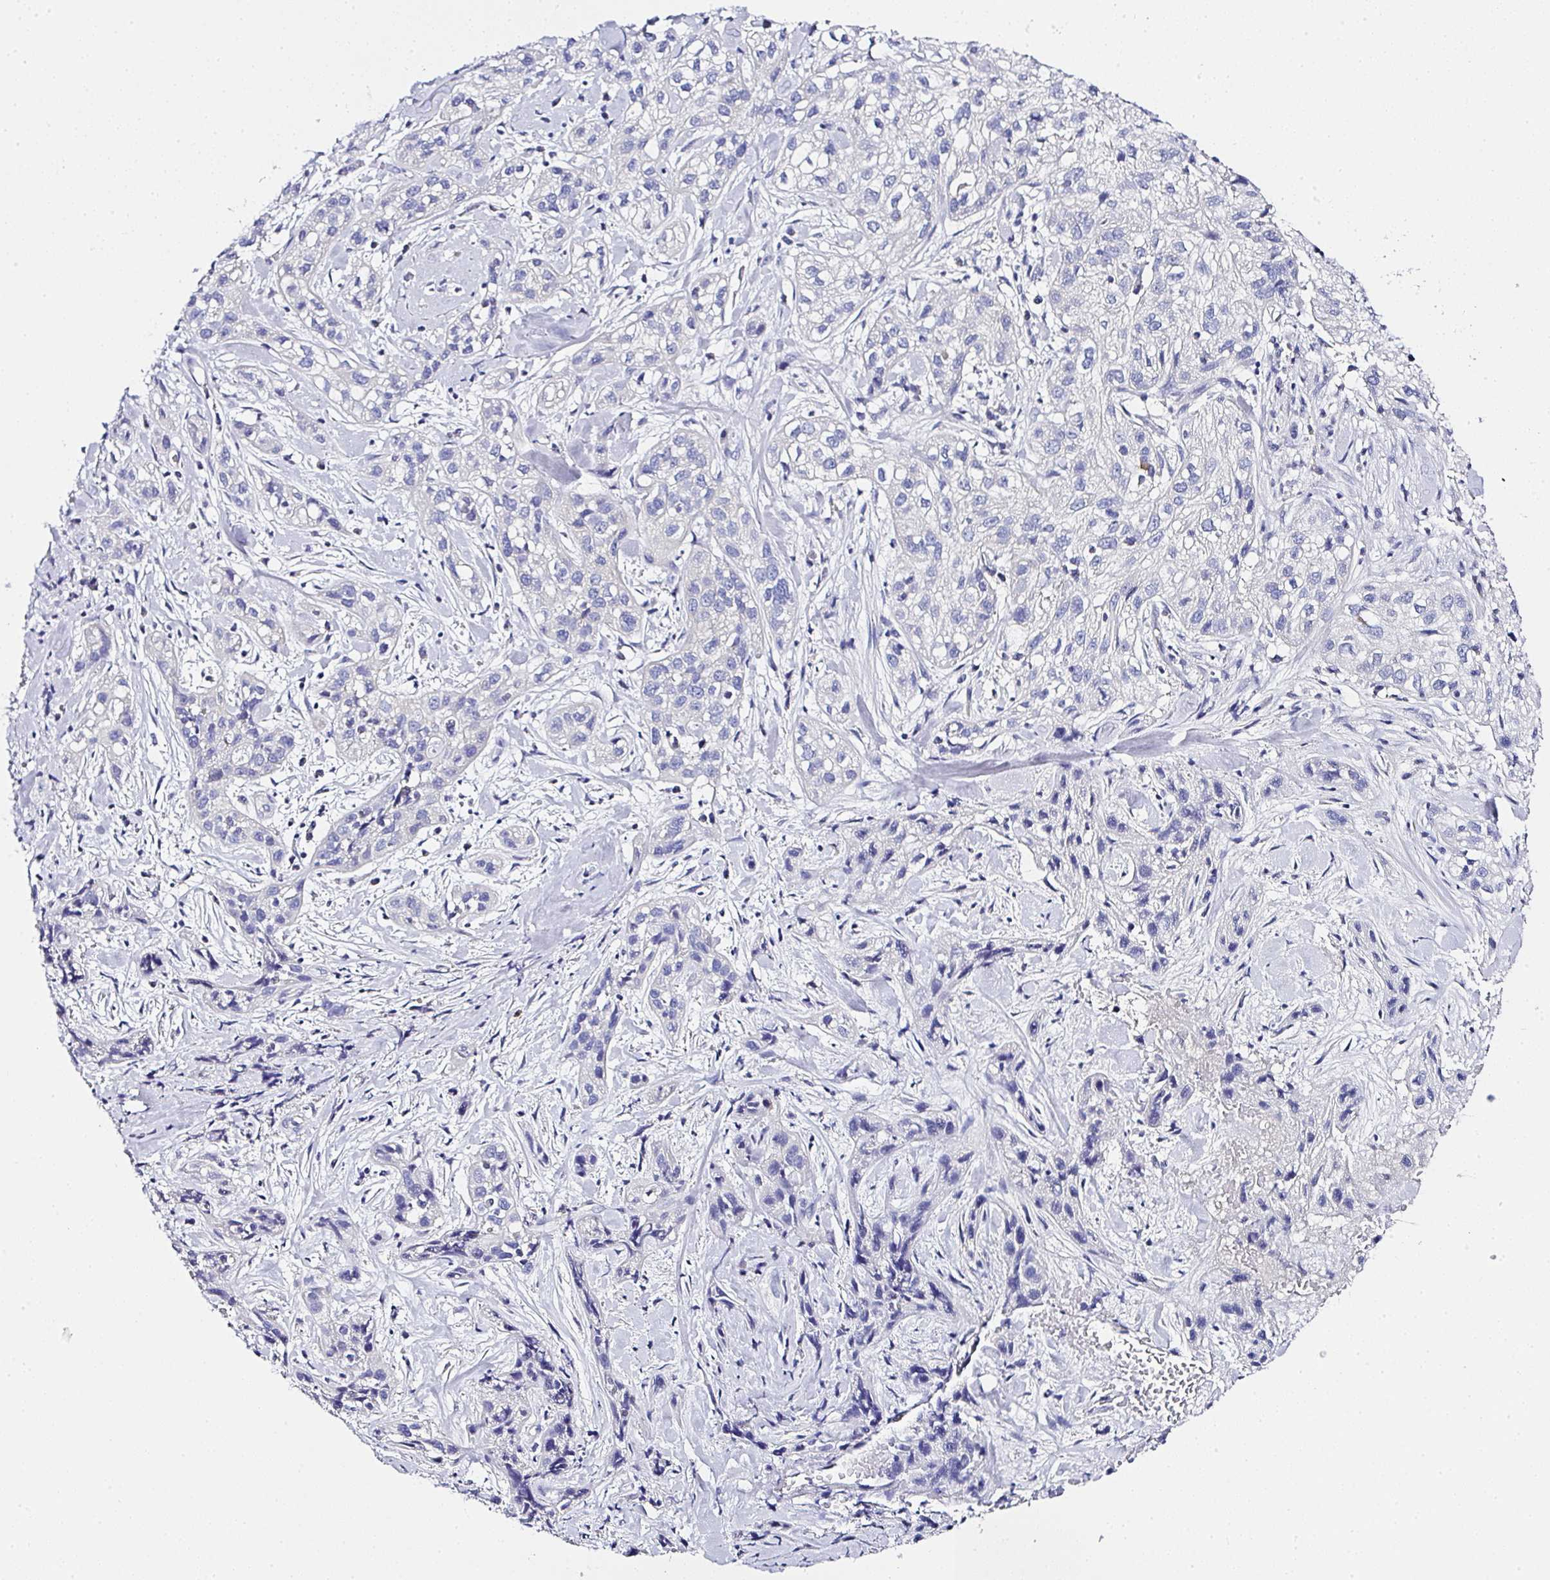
{"staining": {"intensity": "negative", "quantity": "none", "location": "none"}, "tissue": "skin cancer", "cell_type": "Tumor cells", "image_type": "cancer", "snomed": [{"axis": "morphology", "description": "Squamous cell carcinoma, NOS"}, {"axis": "topography", "description": "Skin"}], "caption": "Immunohistochemistry image of human squamous cell carcinoma (skin) stained for a protein (brown), which exhibits no positivity in tumor cells.", "gene": "PPFIA4", "patient": {"sex": "male", "age": 82}}